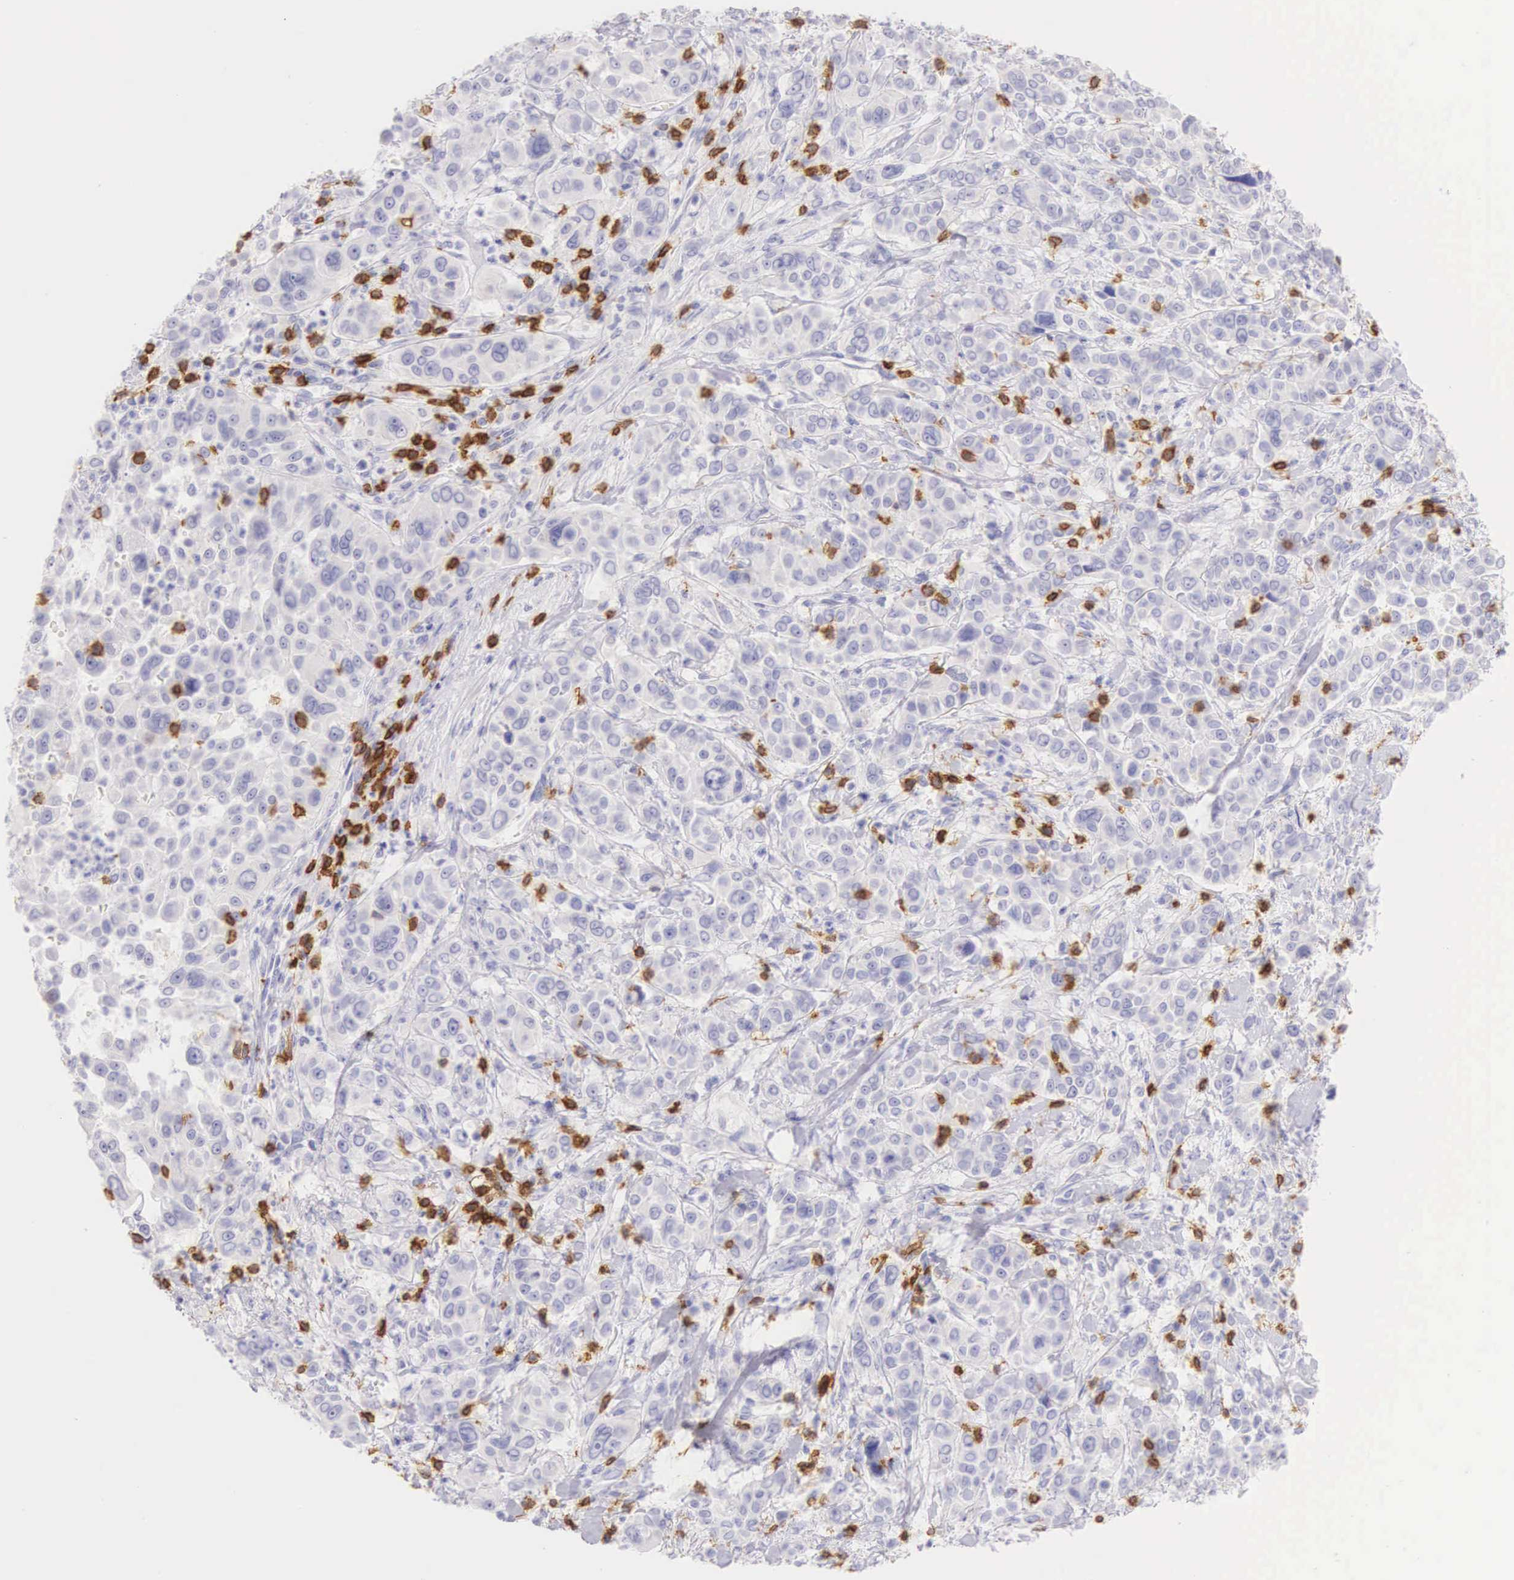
{"staining": {"intensity": "negative", "quantity": "none", "location": "none"}, "tissue": "pancreatic cancer", "cell_type": "Tumor cells", "image_type": "cancer", "snomed": [{"axis": "morphology", "description": "Adenocarcinoma, NOS"}, {"axis": "topography", "description": "Pancreas"}], "caption": "The IHC photomicrograph has no significant positivity in tumor cells of pancreatic adenocarcinoma tissue.", "gene": "CD3E", "patient": {"sex": "female", "age": 52}}